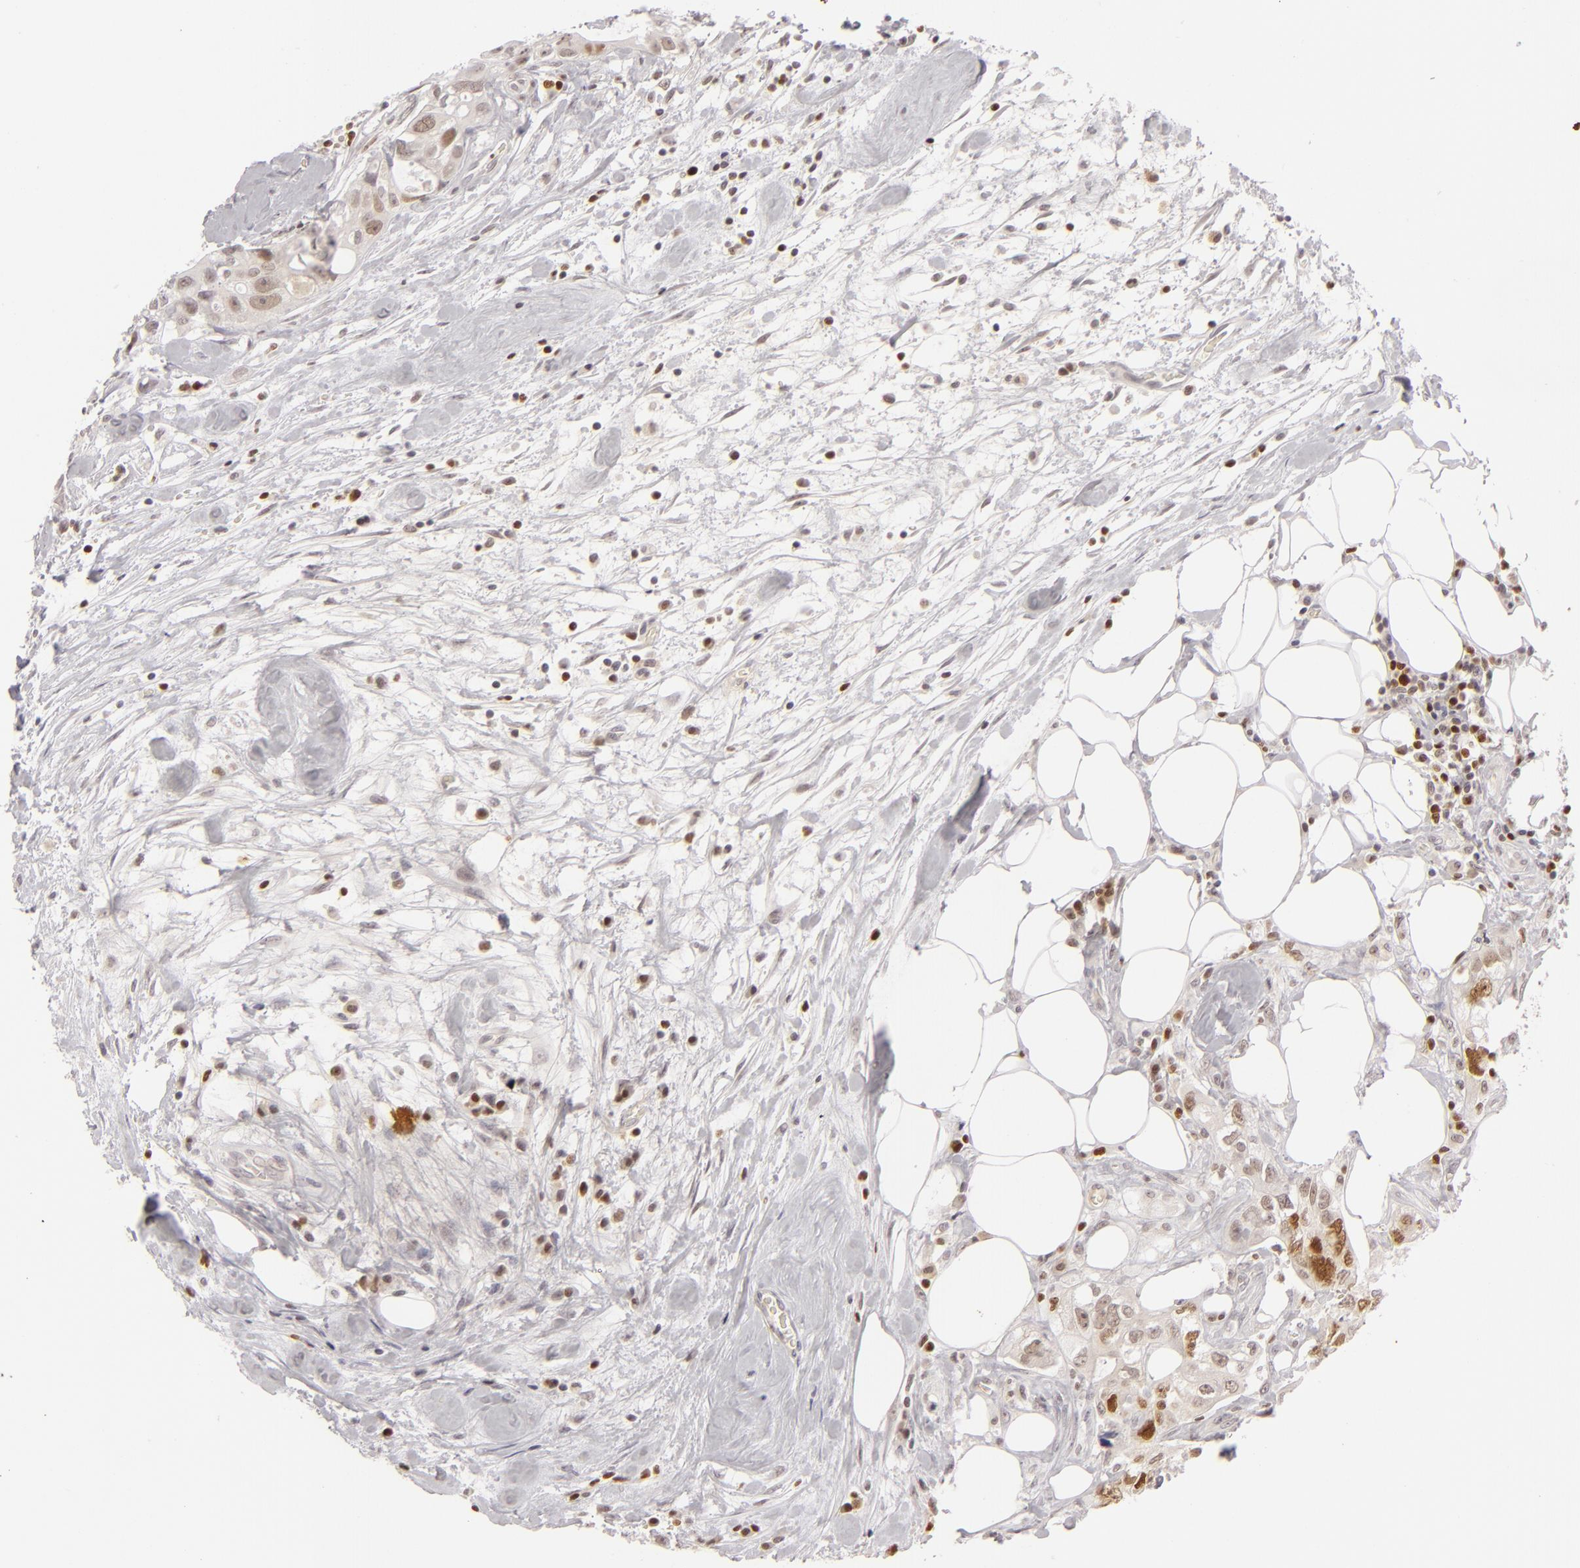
{"staining": {"intensity": "moderate", "quantity": ">75%", "location": "nuclear"}, "tissue": "colorectal cancer", "cell_type": "Tumor cells", "image_type": "cancer", "snomed": [{"axis": "morphology", "description": "Adenocarcinoma, NOS"}, {"axis": "topography", "description": "Rectum"}], "caption": "Protein staining by IHC reveals moderate nuclear staining in about >75% of tumor cells in adenocarcinoma (colorectal). (brown staining indicates protein expression, while blue staining denotes nuclei).", "gene": "FEN1", "patient": {"sex": "female", "age": 57}}